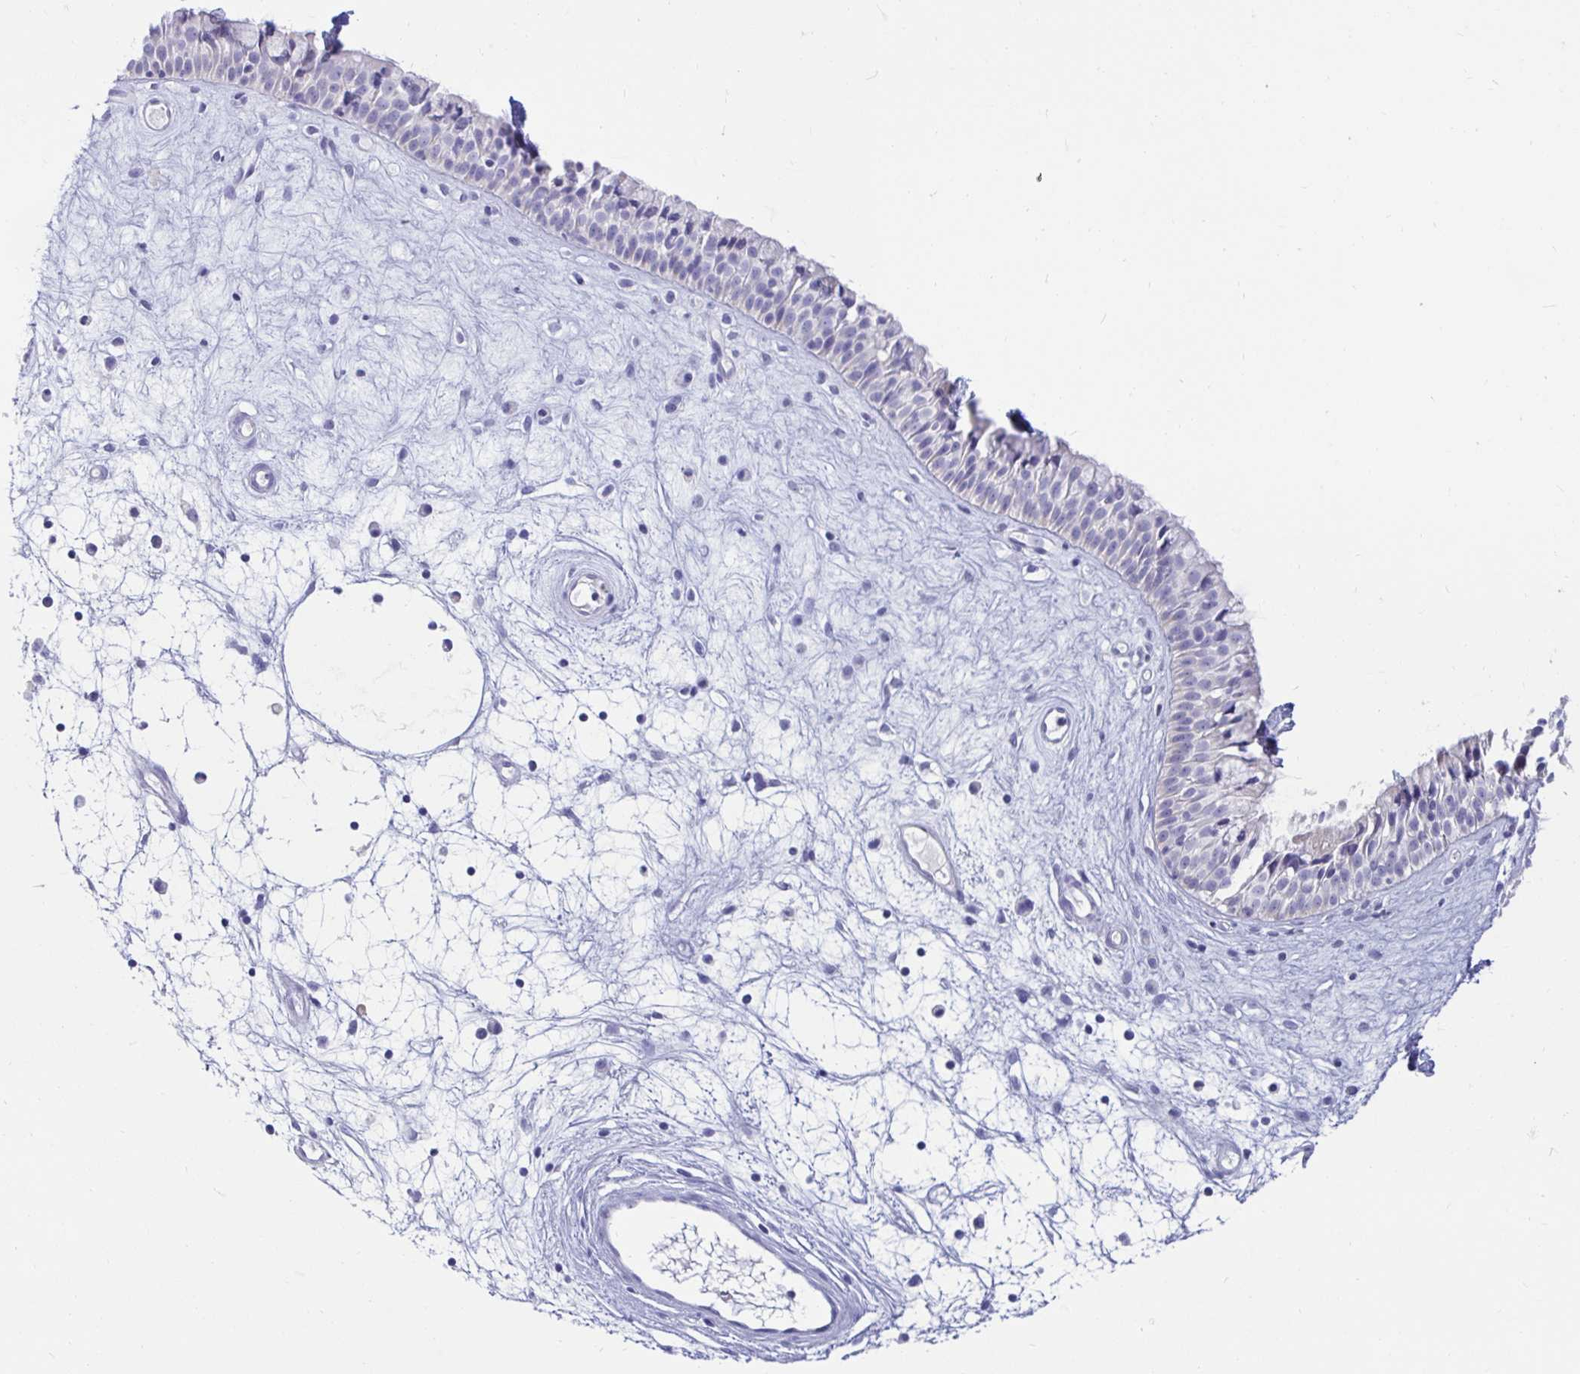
{"staining": {"intensity": "negative", "quantity": "none", "location": "none"}, "tissue": "nasopharynx", "cell_type": "Respiratory epithelial cells", "image_type": "normal", "snomed": [{"axis": "morphology", "description": "Normal tissue, NOS"}, {"axis": "topography", "description": "Nasopharynx"}], "caption": "Immunohistochemistry of benign nasopharynx displays no staining in respiratory epithelial cells. Brightfield microscopy of immunohistochemistry (IHC) stained with DAB (3,3'-diaminobenzidine) (brown) and hematoxylin (blue), captured at high magnification.", "gene": "PEG10", "patient": {"sex": "male", "age": 69}}